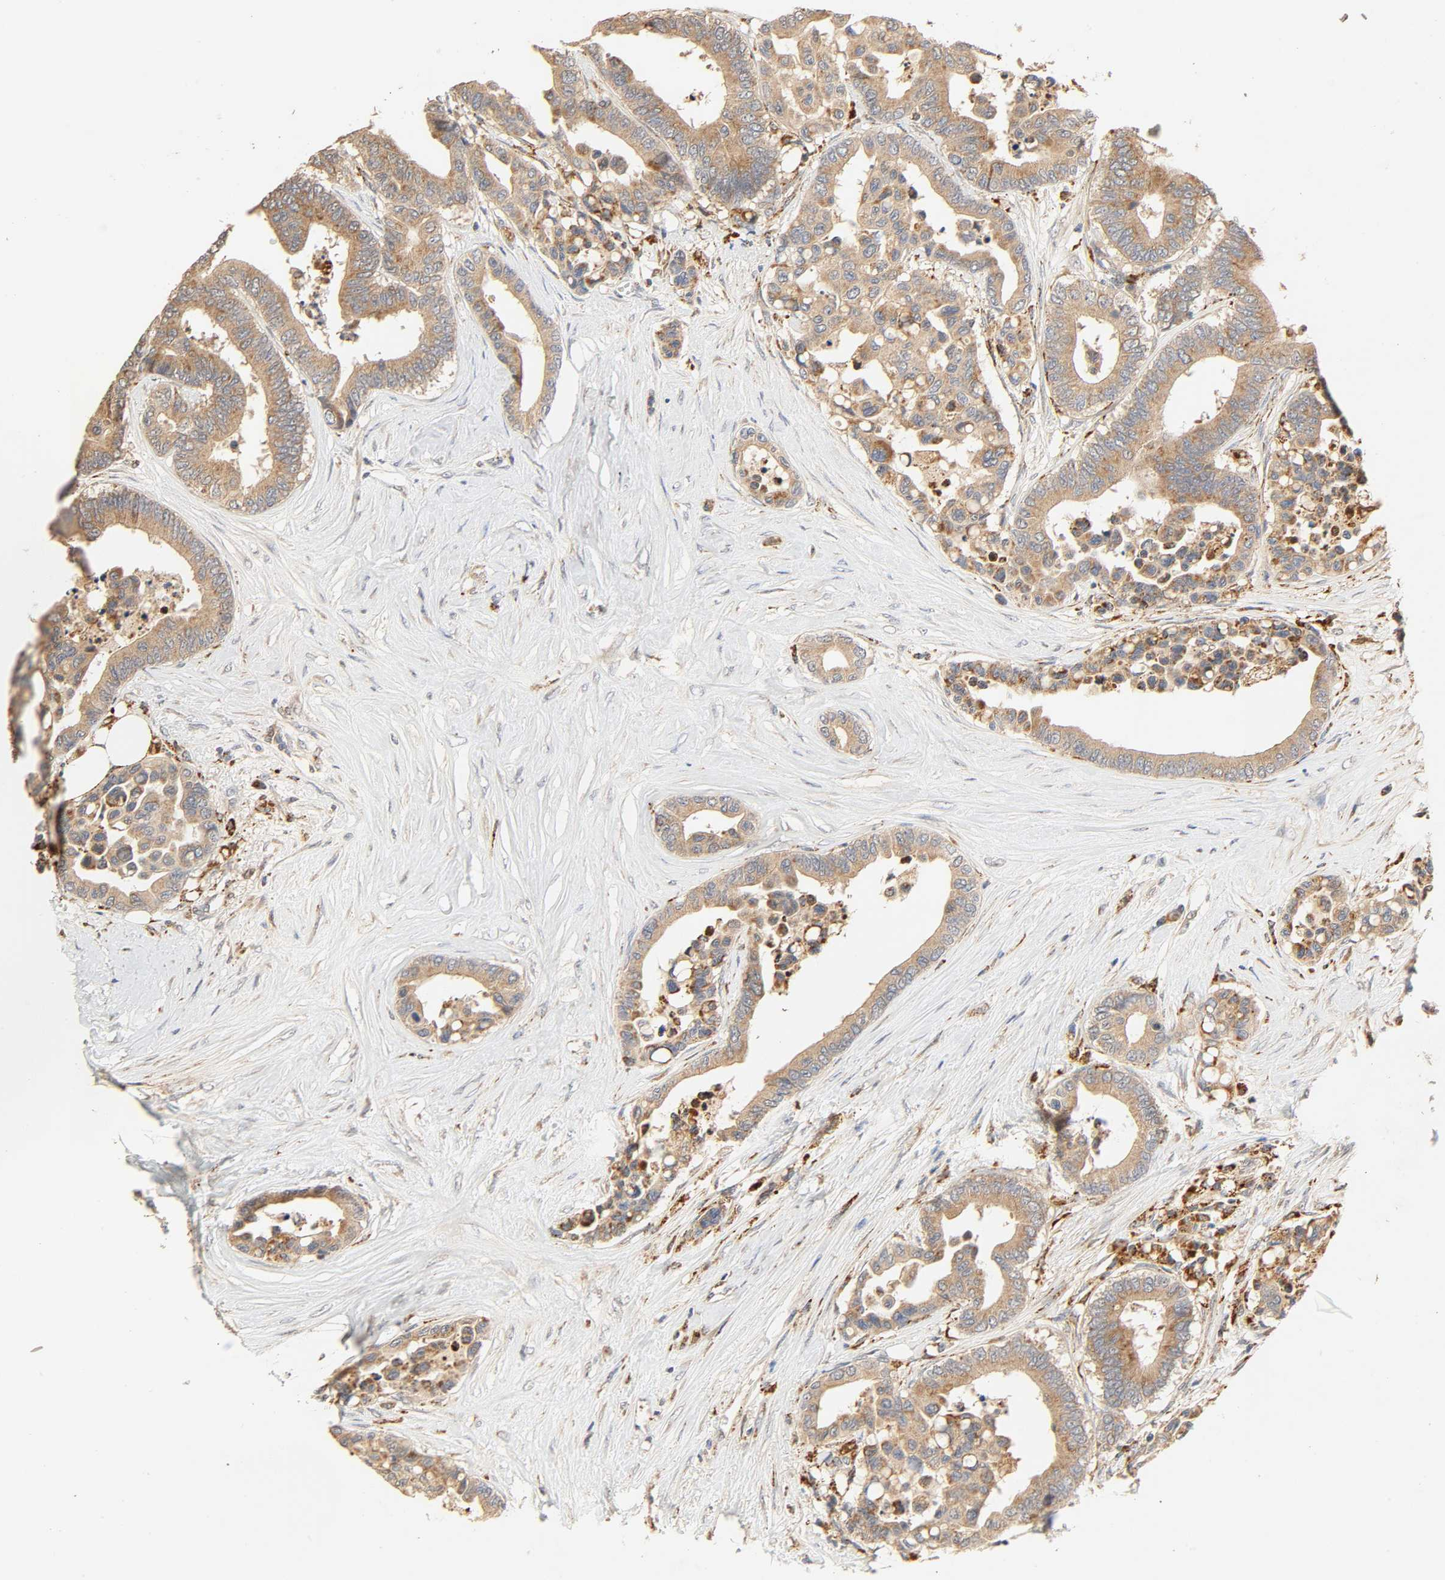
{"staining": {"intensity": "moderate", "quantity": ">75%", "location": "cytoplasmic/membranous"}, "tissue": "colorectal cancer", "cell_type": "Tumor cells", "image_type": "cancer", "snomed": [{"axis": "morphology", "description": "Adenocarcinoma, NOS"}, {"axis": "topography", "description": "Colon"}], "caption": "Colorectal cancer (adenocarcinoma) tissue reveals moderate cytoplasmic/membranous expression in about >75% of tumor cells, visualized by immunohistochemistry.", "gene": "MAPK6", "patient": {"sex": "male", "age": 82}}